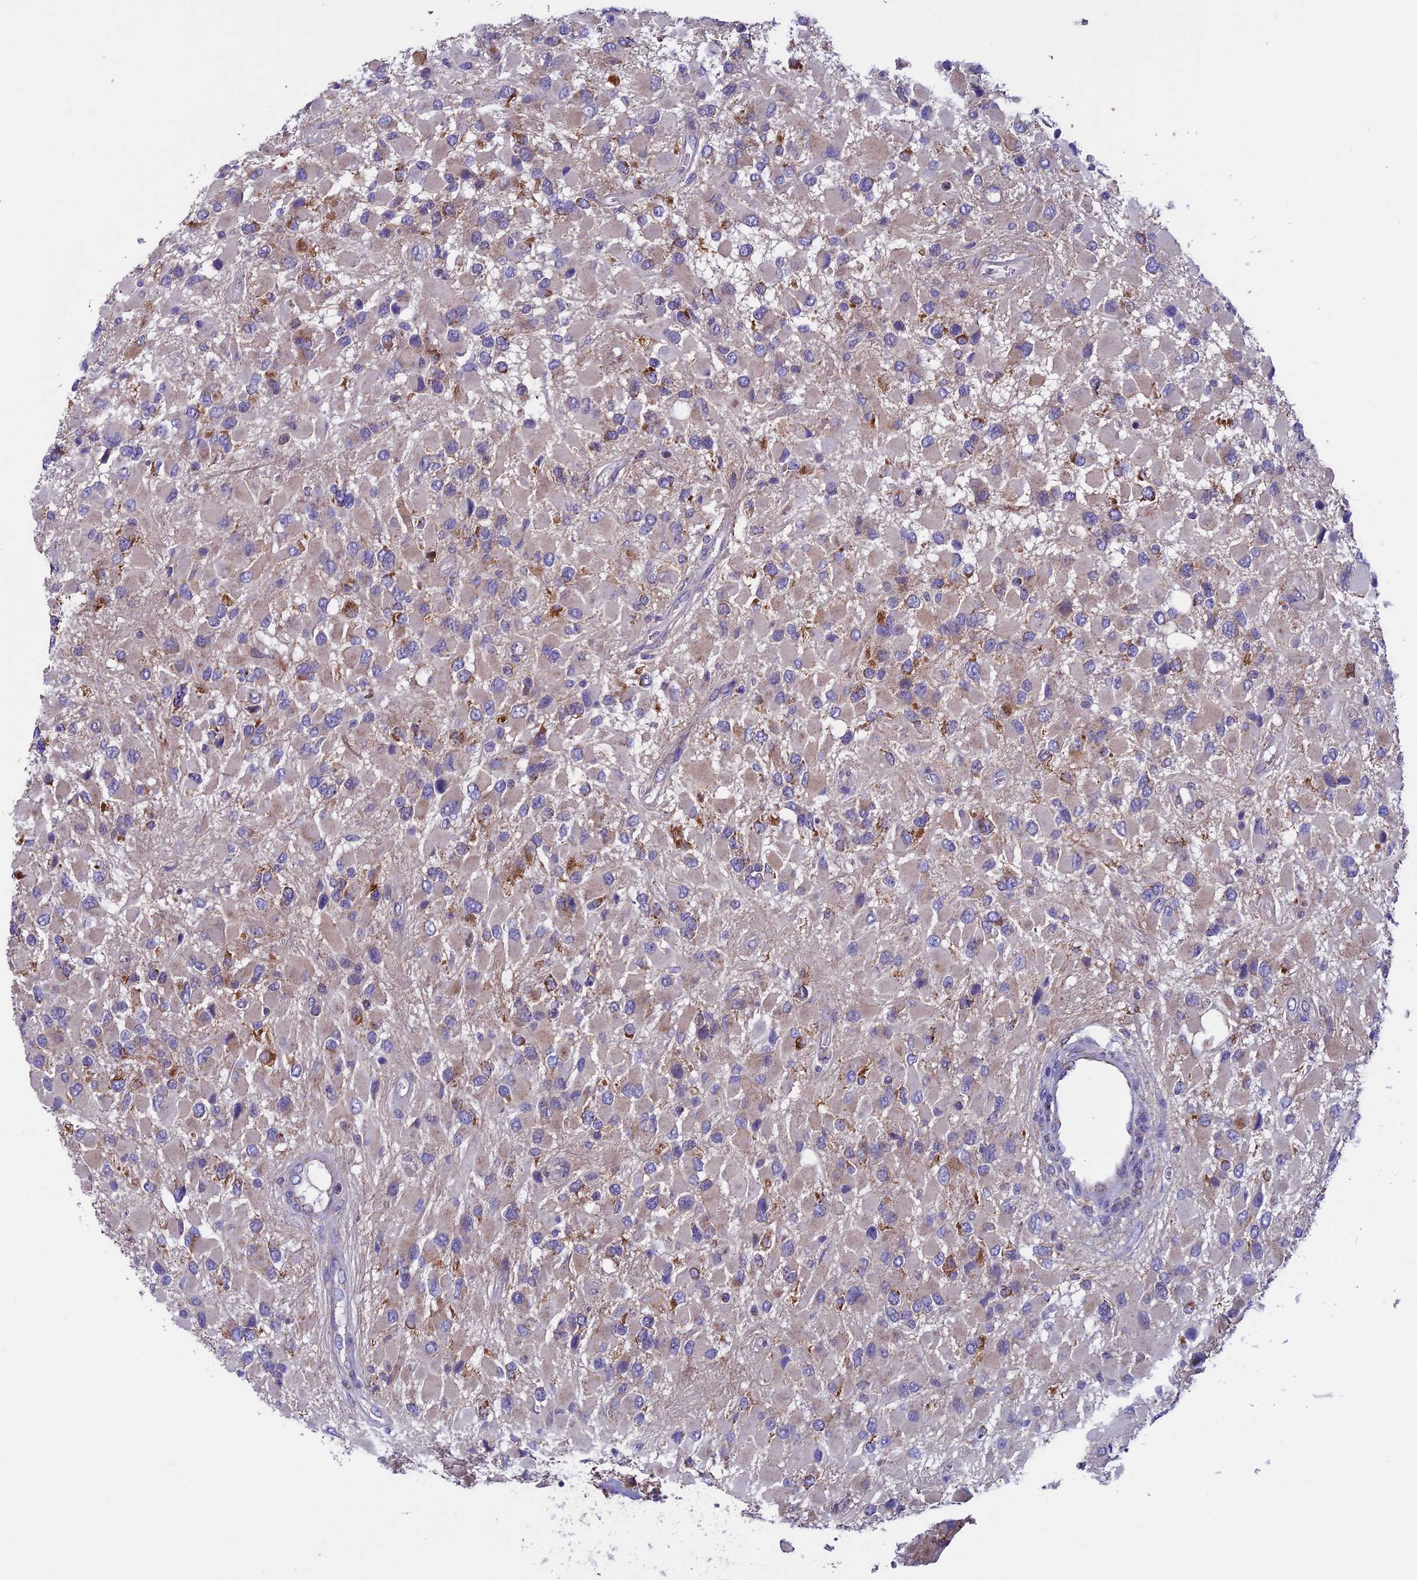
{"staining": {"intensity": "moderate", "quantity": "<25%", "location": "cytoplasmic/membranous"}, "tissue": "glioma", "cell_type": "Tumor cells", "image_type": "cancer", "snomed": [{"axis": "morphology", "description": "Glioma, malignant, High grade"}, {"axis": "topography", "description": "Brain"}], "caption": "Immunohistochemistry (DAB (3,3'-diaminobenzidine)) staining of human glioma exhibits moderate cytoplasmic/membranous protein positivity in approximately <25% of tumor cells.", "gene": "MFSD12", "patient": {"sex": "male", "age": 53}}